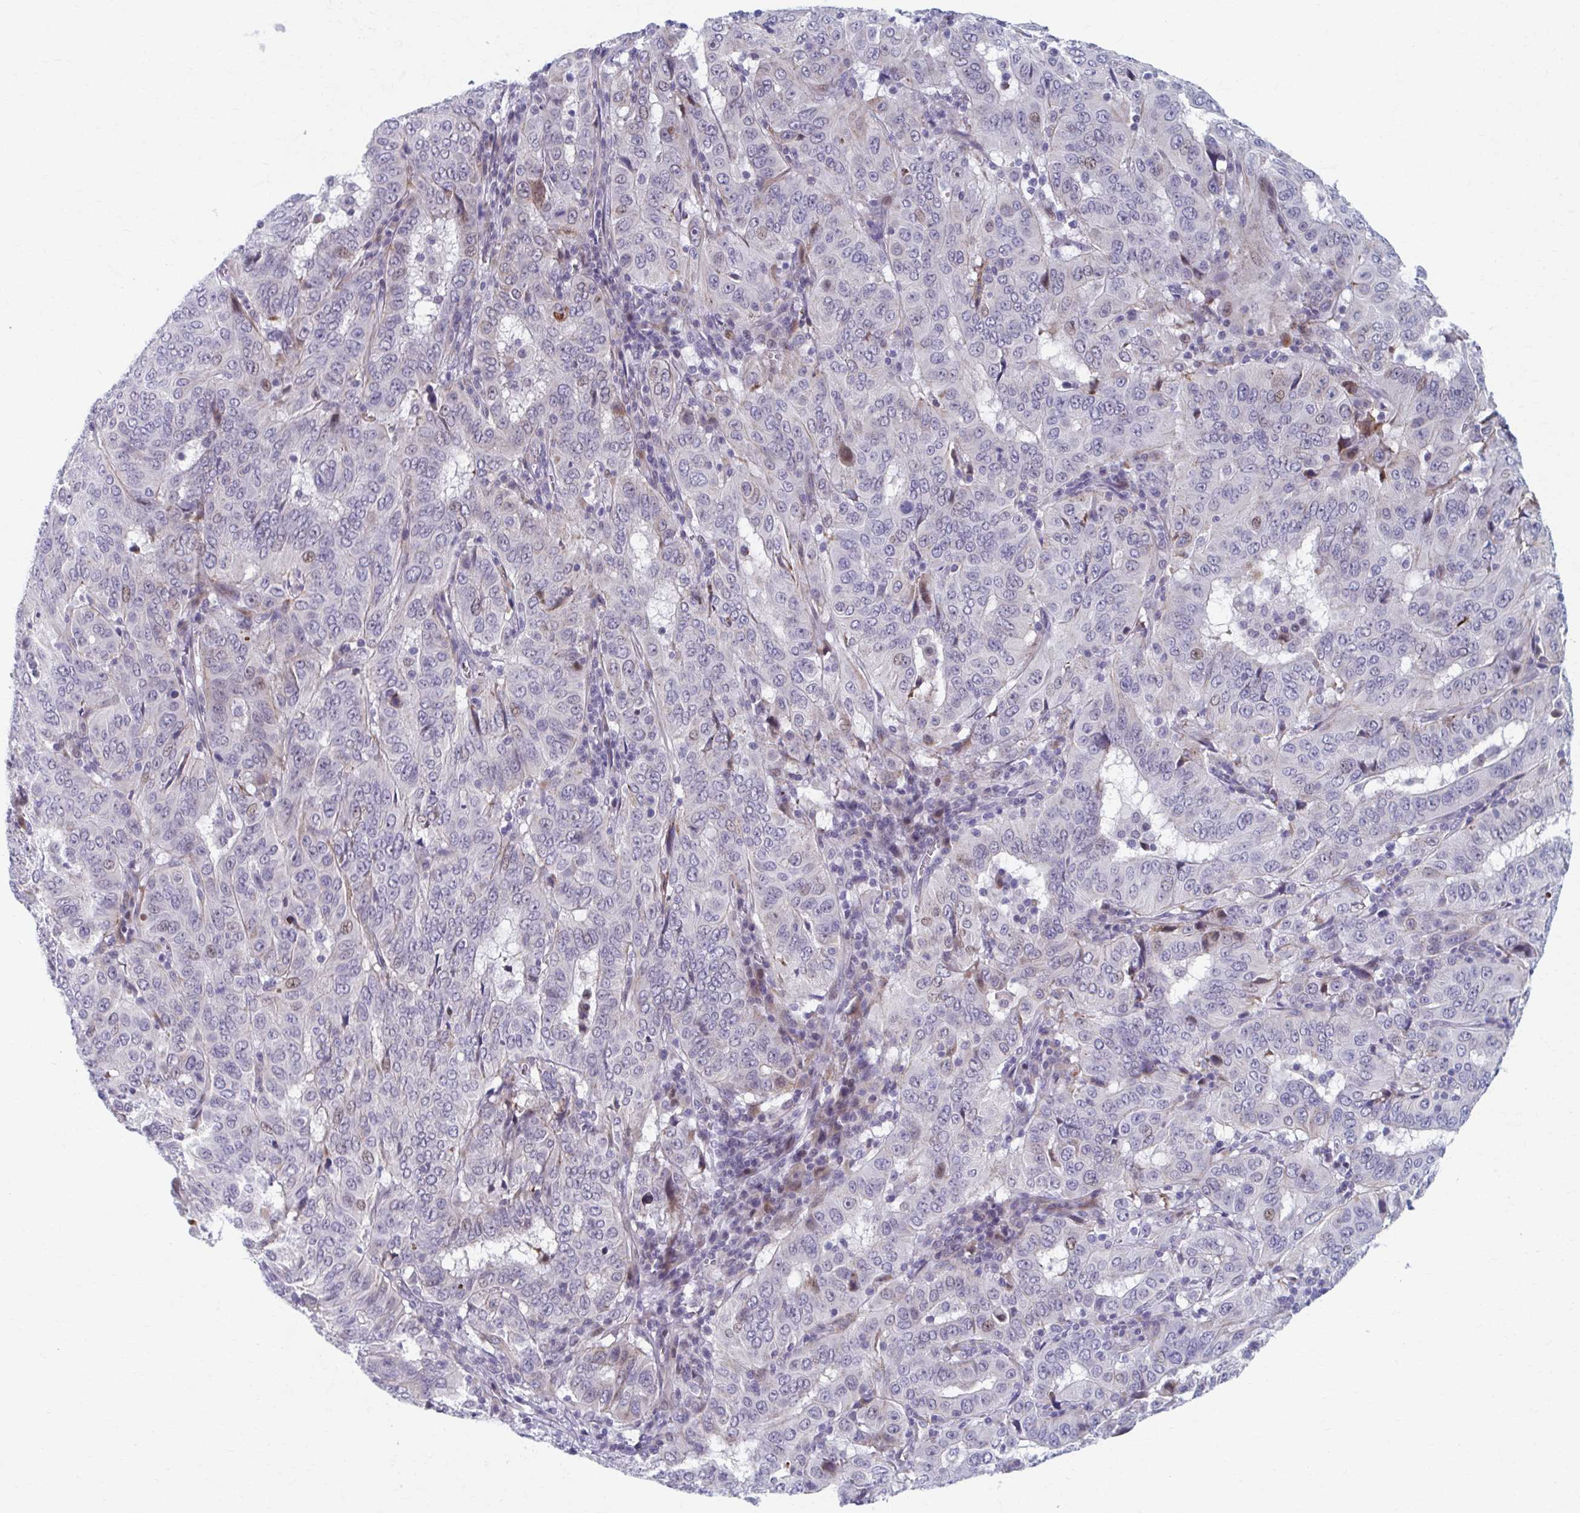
{"staining": {"intensity": "moderate", "quantity": "<25%", "location": "nuclear"}, "tissue": "pancreatic cancer", "cell_type": "Tumor cells", "image_type": "cancer", "snomed": [{"axis": "morphology", "description": "Adenocarcinoma, NOS"}, {"axis": "topography", "description": "Pancreas"}], "caption": "This histopathology image reveals immunohistochemistry staining of human adenocarcinoma (pancreatic), with low moderate nuclear staining in approximately <25% of tumor cells.", "gene": "ABHD16B", "patient": {"sex": "male", "age": 63}}